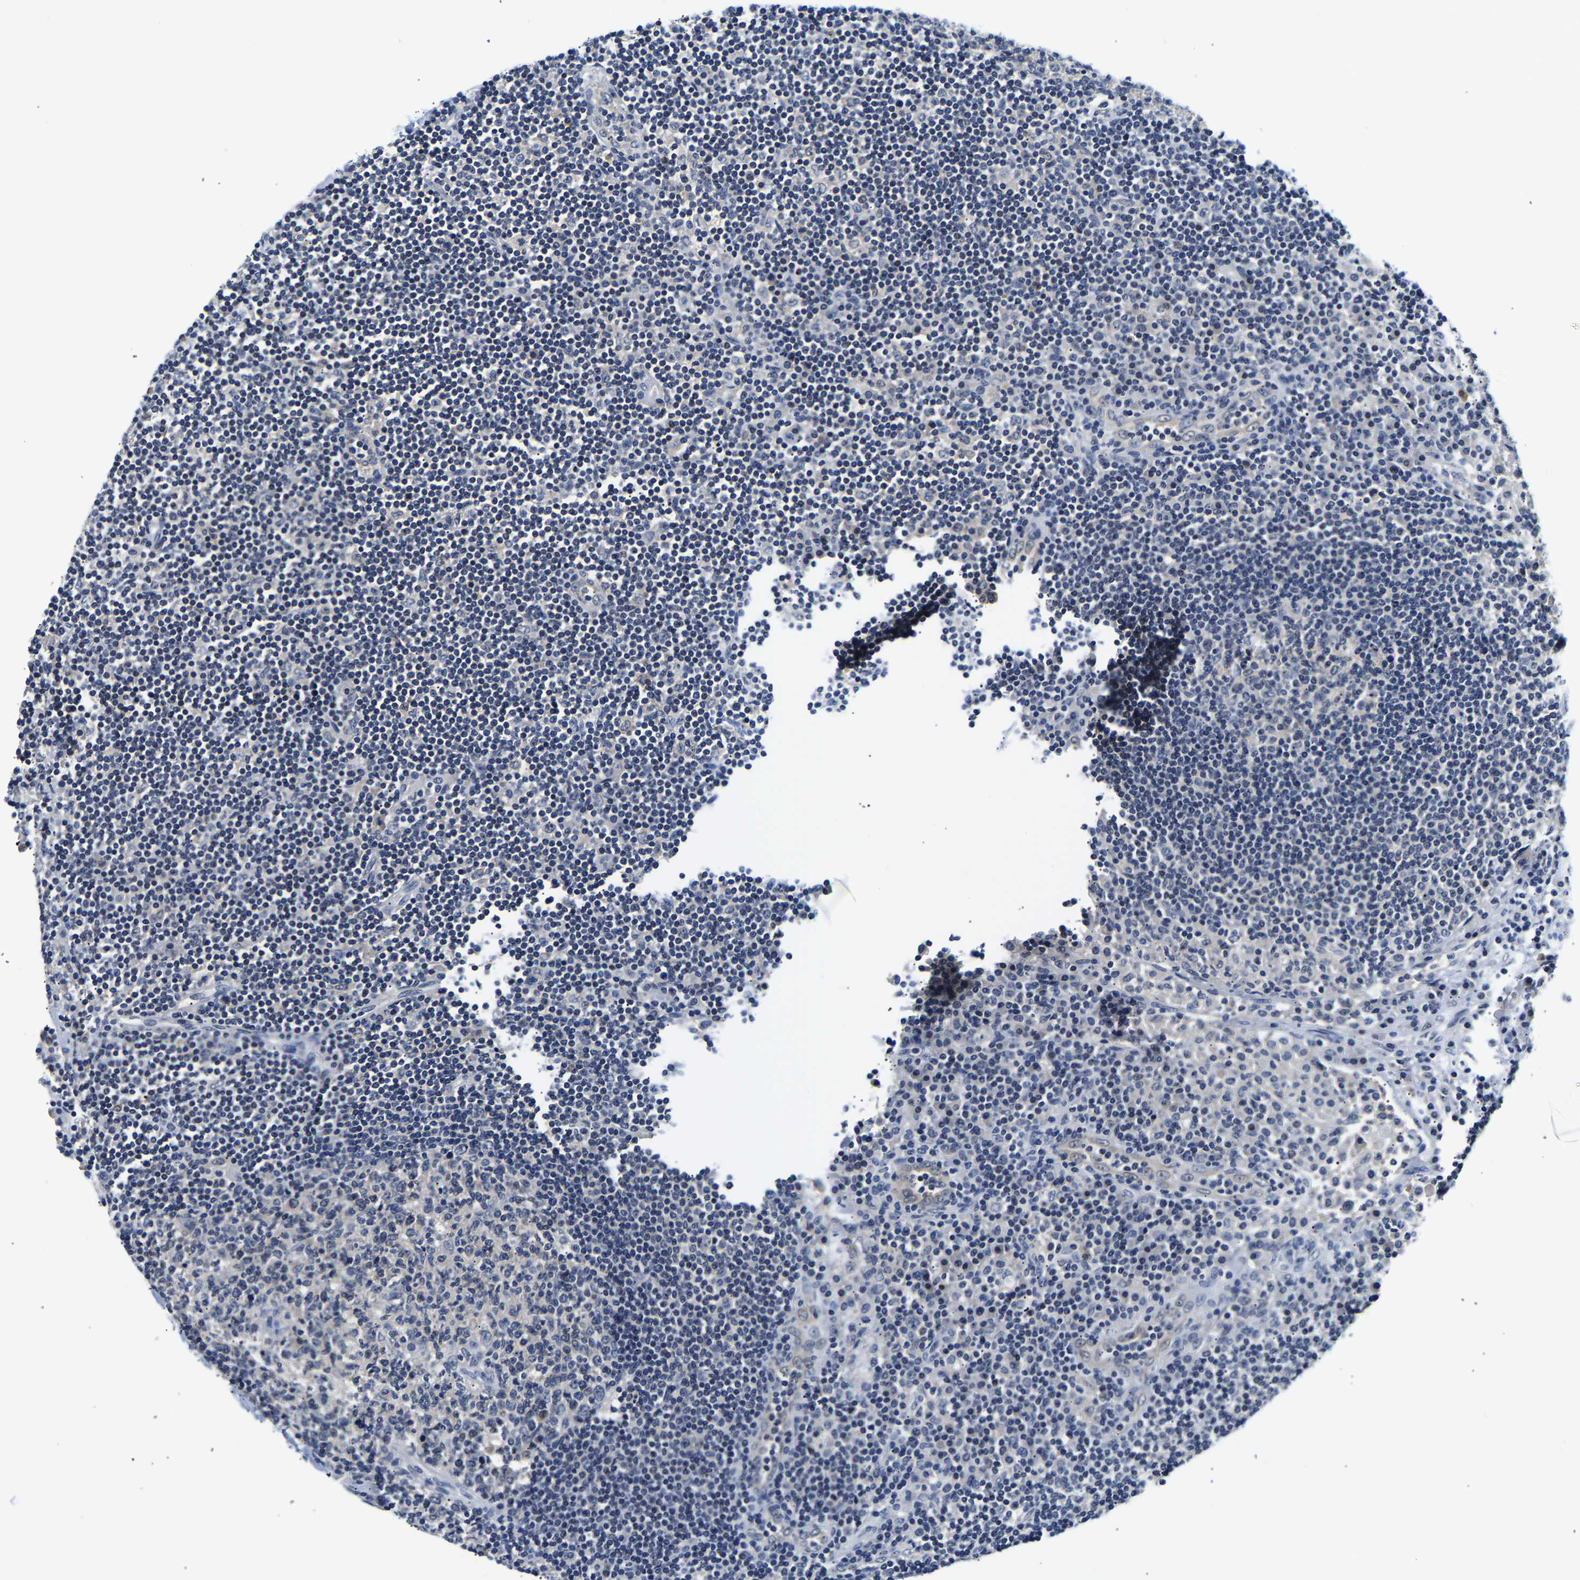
{"staining": {"intensity": "negative", "quantity": "none", "location": "none"}, "tissue": "lymph node", "cell_type": "Germinal center cells", "image_type": "normal", "snomed": [{"axis": "morphology", "description": "Normal tissue, NOS"}, {"axis": "topography", "description": "Lymph node"}], "caption": "This histopathology image is of normal lymph node stained with IHC to label a protein in brown with the nuclei are counter-stained blue. There is no staining in germinal center cells.", "gene": "UCHL3", "patient": {"sex": "female", "age": 53}}